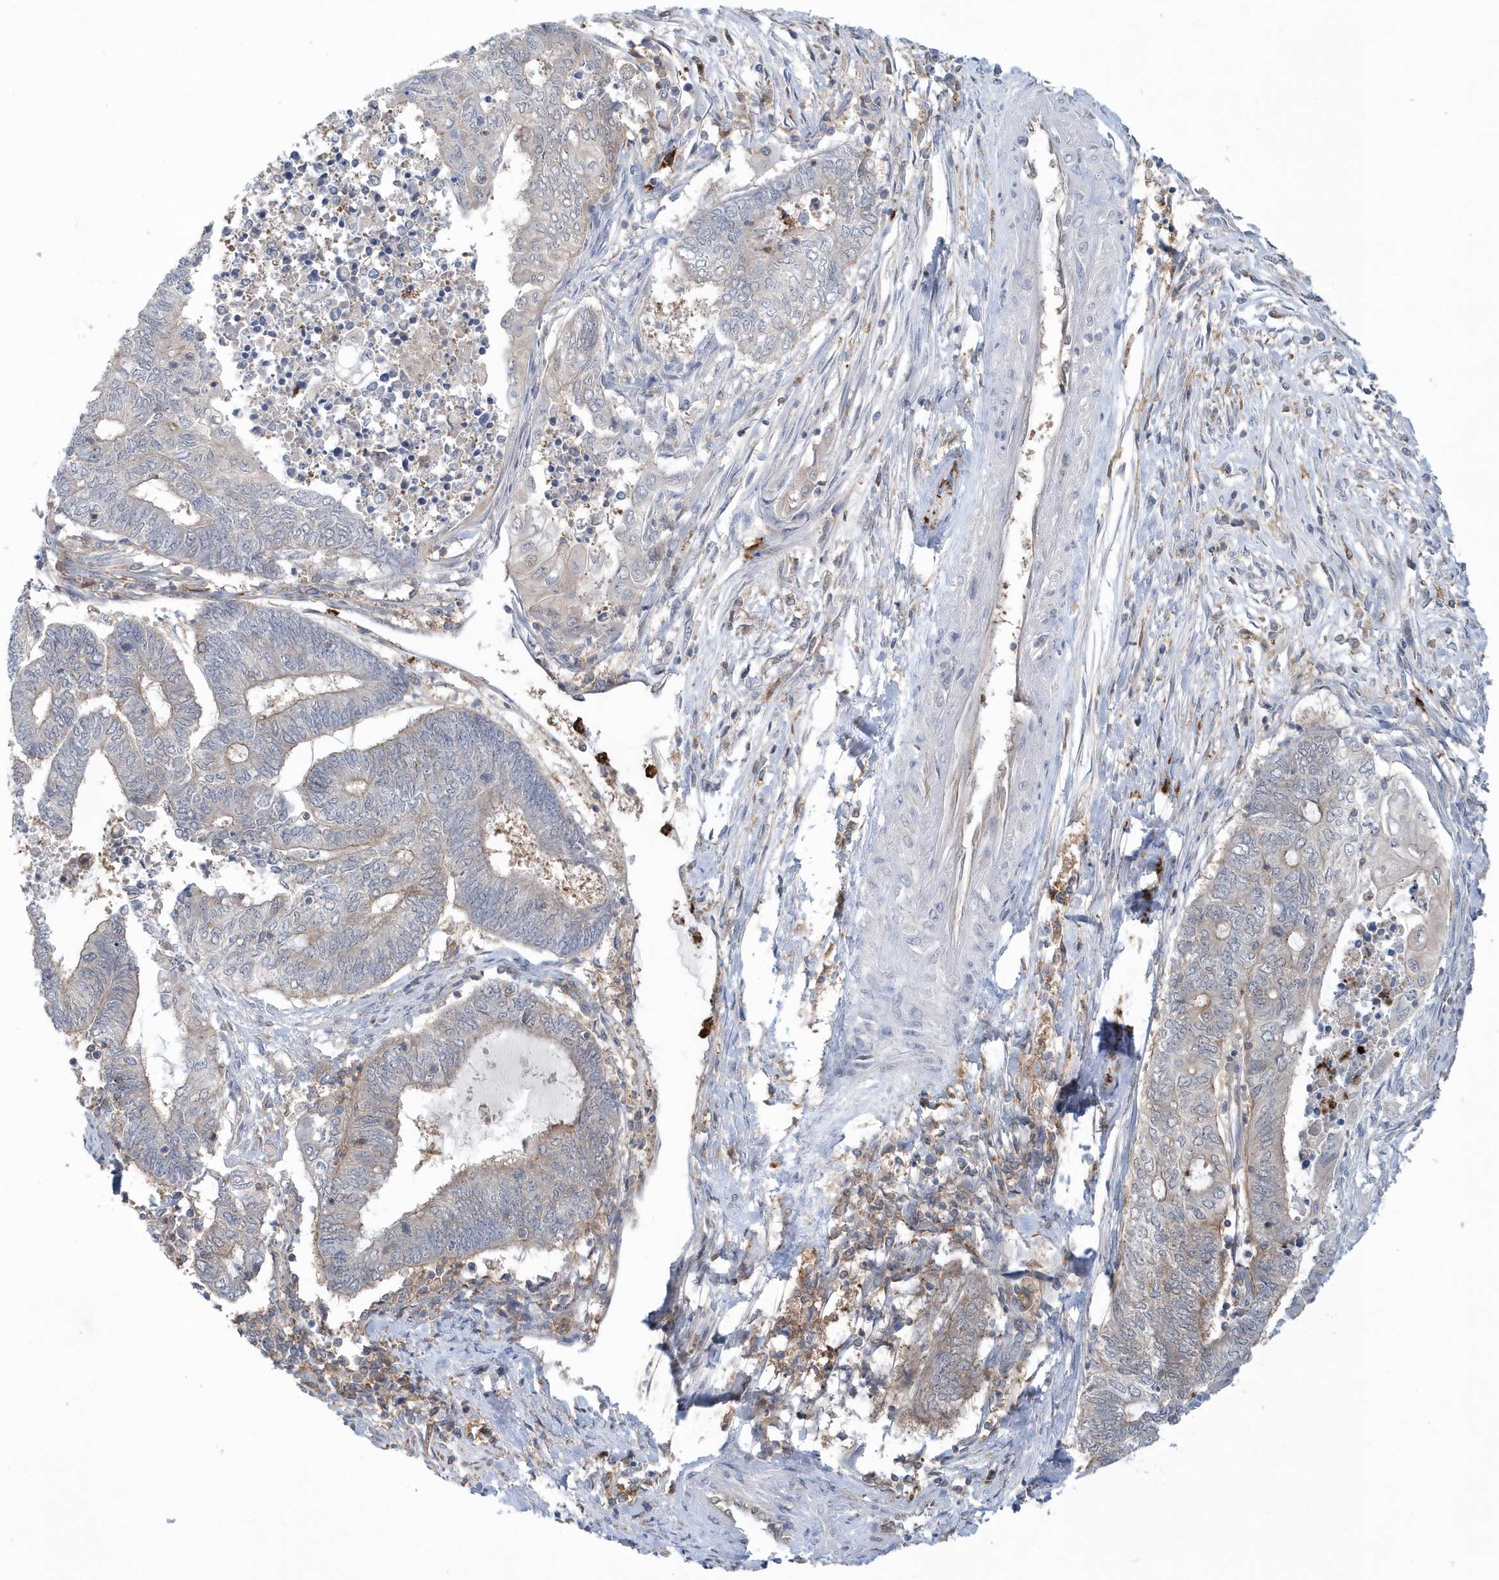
{"staining": {"intensity": "negative", "quantity": "none", "location": "none"}, "tissue": "endometrial cancer", "cell_type": "Tumor cells", "image_type": "cancer", "snomed": [{"axis": "morphology", "description": "Adenocarcinoma, NOS"}, {"axis": "topography", "description": "Uterus"}, {"axis": "topography", "description": "Endometrium"}], "caption": "This is an immunohistochemistry histopathology image of human endometrial cancer (adenocarcinoma). There is no positivity in tumor cells.", "gene": "RNF7", "patient": {"sex": "female", "age": 70}}